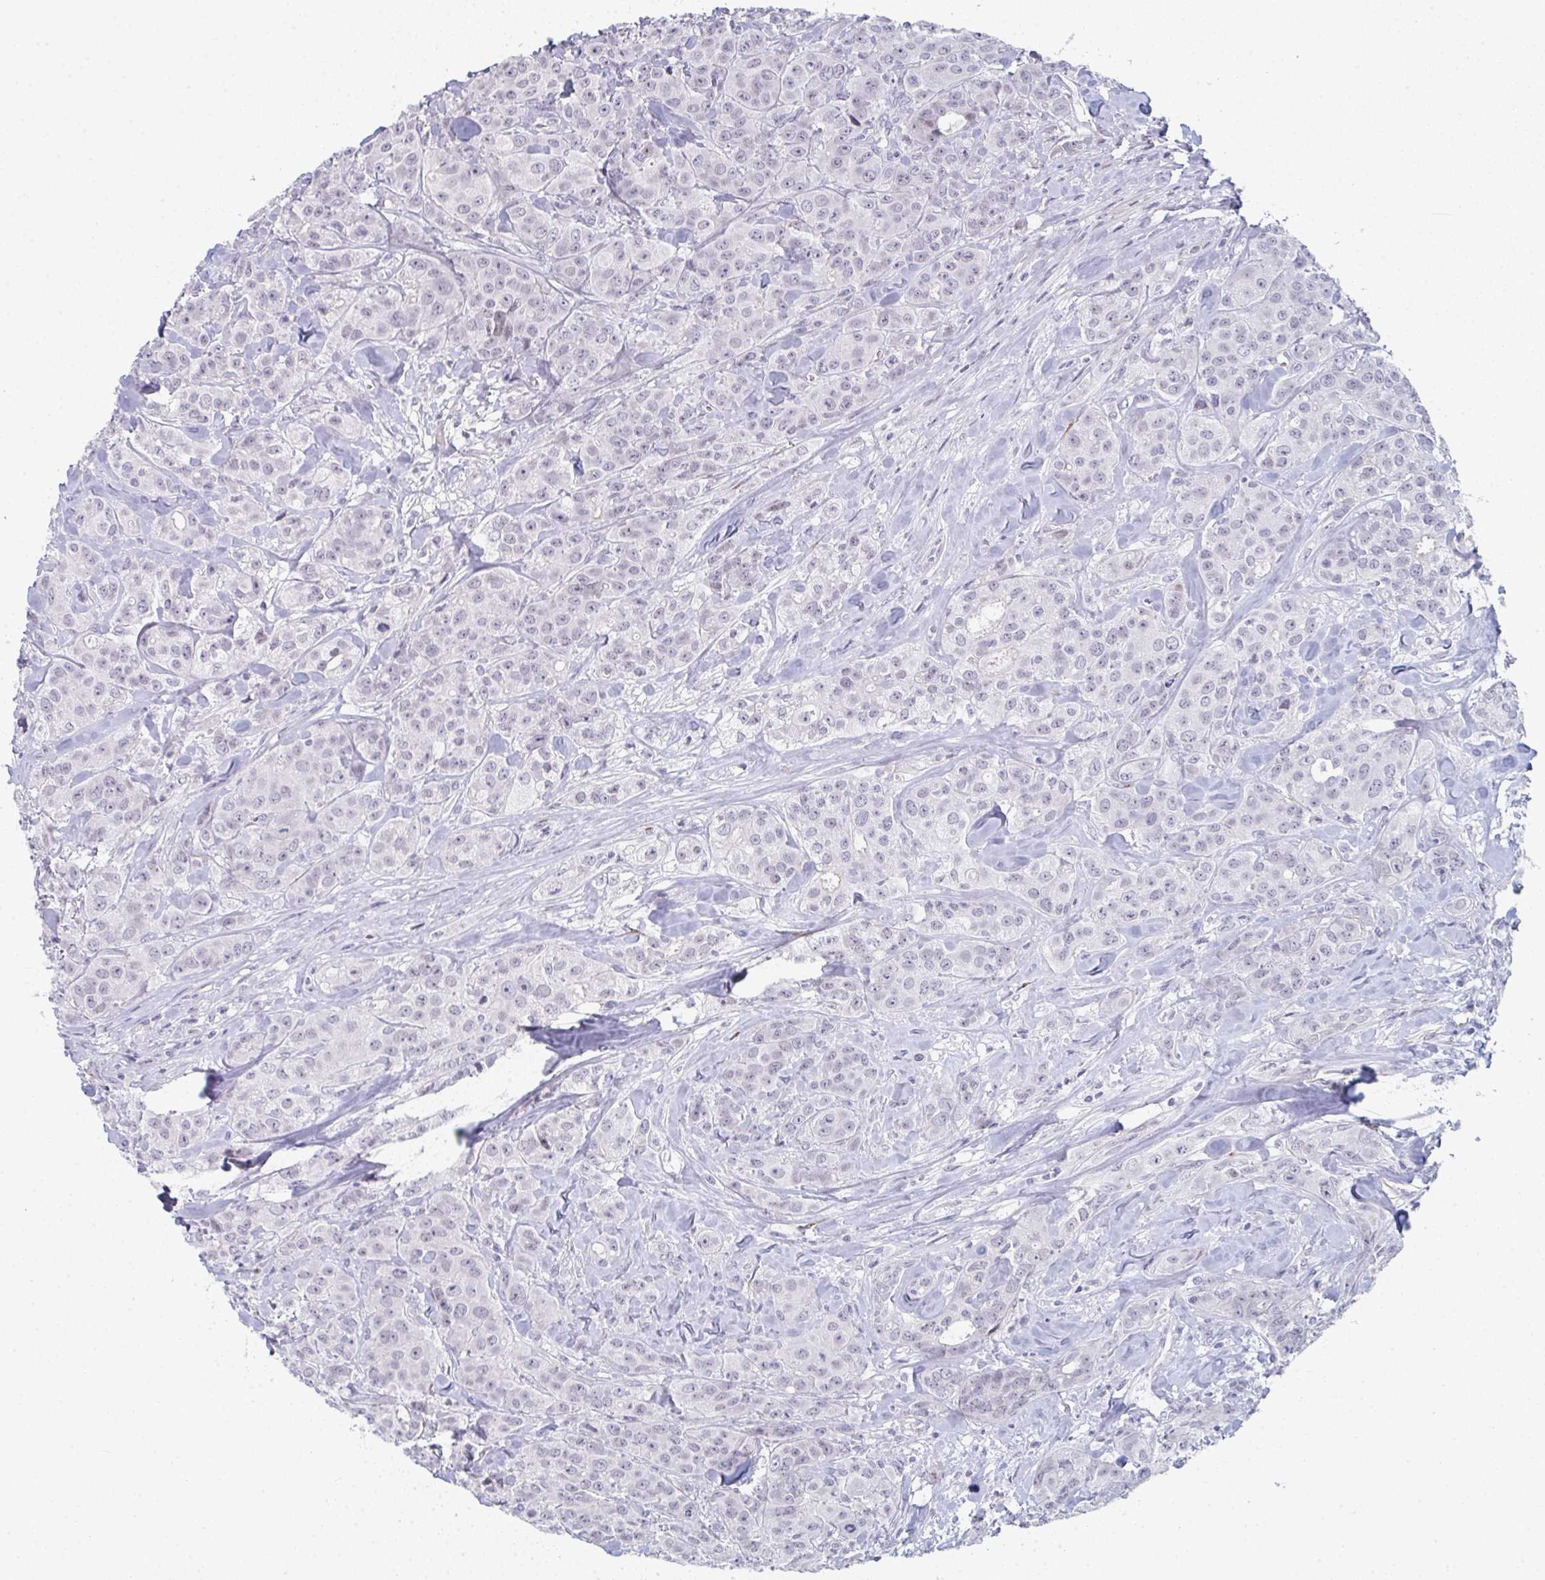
{"staining": {"intensity": "negative", "quantity": "none", "location": "none"}, "tissue": "breast cancer", "cell_type": "Tumor cells", "image_type": "cancer", "snomed": [{"axis": "morphology", "description": "Normal tissue, NOS"}, {"axis": "morphology", "description": "Duct carcinoma"}, {"axis": "topography", "description": "Breast"}], "caption": "Tumor cells show no significant protein expression in breast cancer (infiltrating ductal carcinoma).", "gene": "A1CF", "patient": {"sex": "female", "age": 43}}